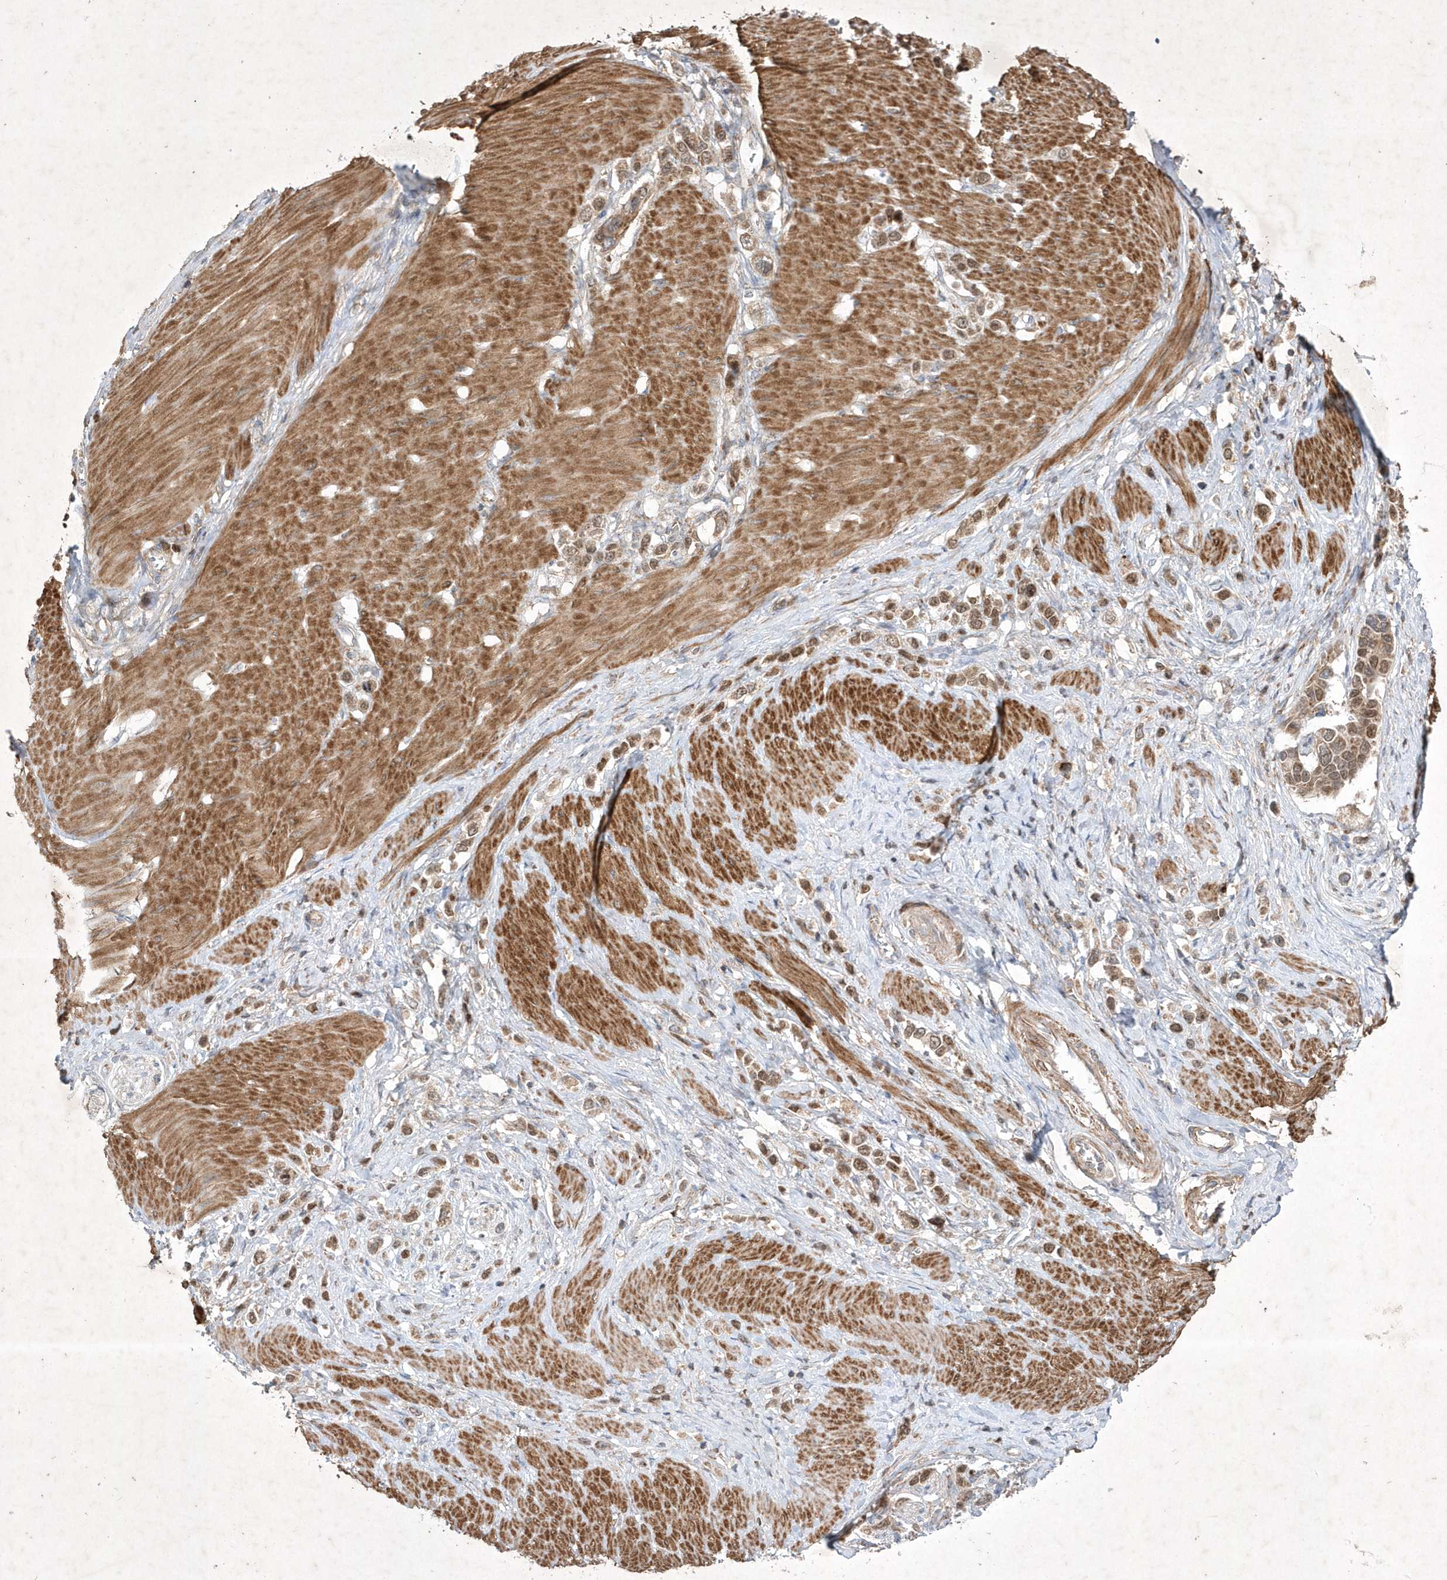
{"staining": {"intensity": "moderate", "quantity": ">75%", "location": "cytoplasmic/membranous,nuclear"}, "tissue": "stomach cancer", "cell_type": "Tumor cells", "image_type": "cancer", "snomed": [{"axis": "morphology", "description": "Normal tissue, NOS"}, {"axis": "morphology", "description": "Adenocarcinoma, NOS"}, {"axis": "topography", "description": "Stomach, upper"}, {"axis": "topography", "description": "Stomach"}], "caption": "A photomicrograph showing moderate cytoplasmic/membranous and nuclear expression in about >75% of tumor cells in stomach cancer (adenocarcinoma), as visualized by brown immunohistochemical staining.", "gene": "OPA1", "patient": {"sex": "female", "age": 65}}